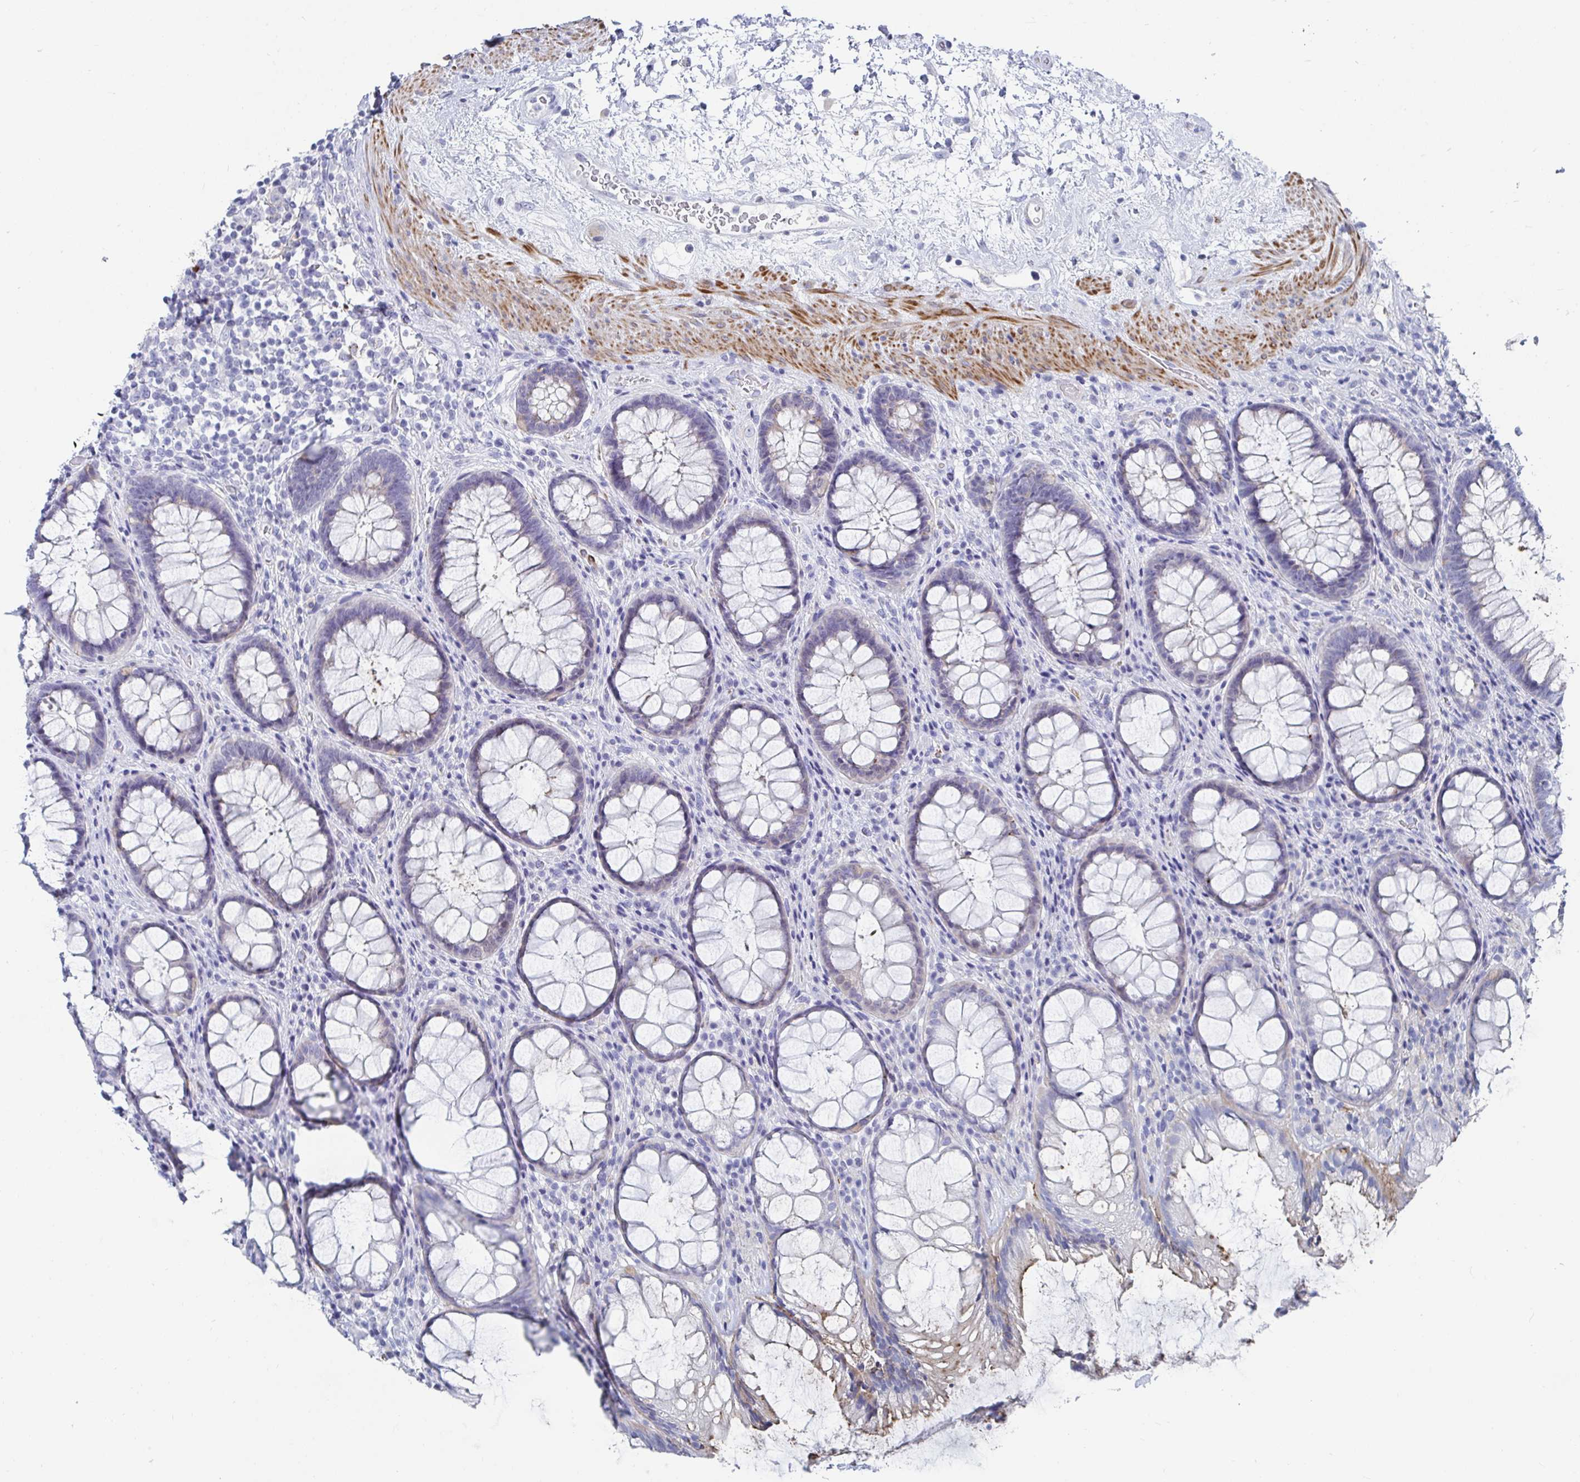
{"staining": {"intensity": "weak", "quantity": "<25%", "location": "cytoplasmic/membranous"}, "tissue": "rectum", "cell_type": "Glandular cells", "image_type": "normal", "snomed": [{"axis": "morphology", "description": "Normal tissue, NOS"}, {"axis": "topography", "description": "Rectum"}], "caption": "DAB immunohistochemical staining of normal human rectum reveals no significant staining in glandular cells. Brightfield microscopy of immunohistochemistry (IHC) stained with DAB (brown) and hematoxylin (blue), captured at high magnification.", "gene": "ZFP82", "patient": {"sex": "male", "age": 72}}